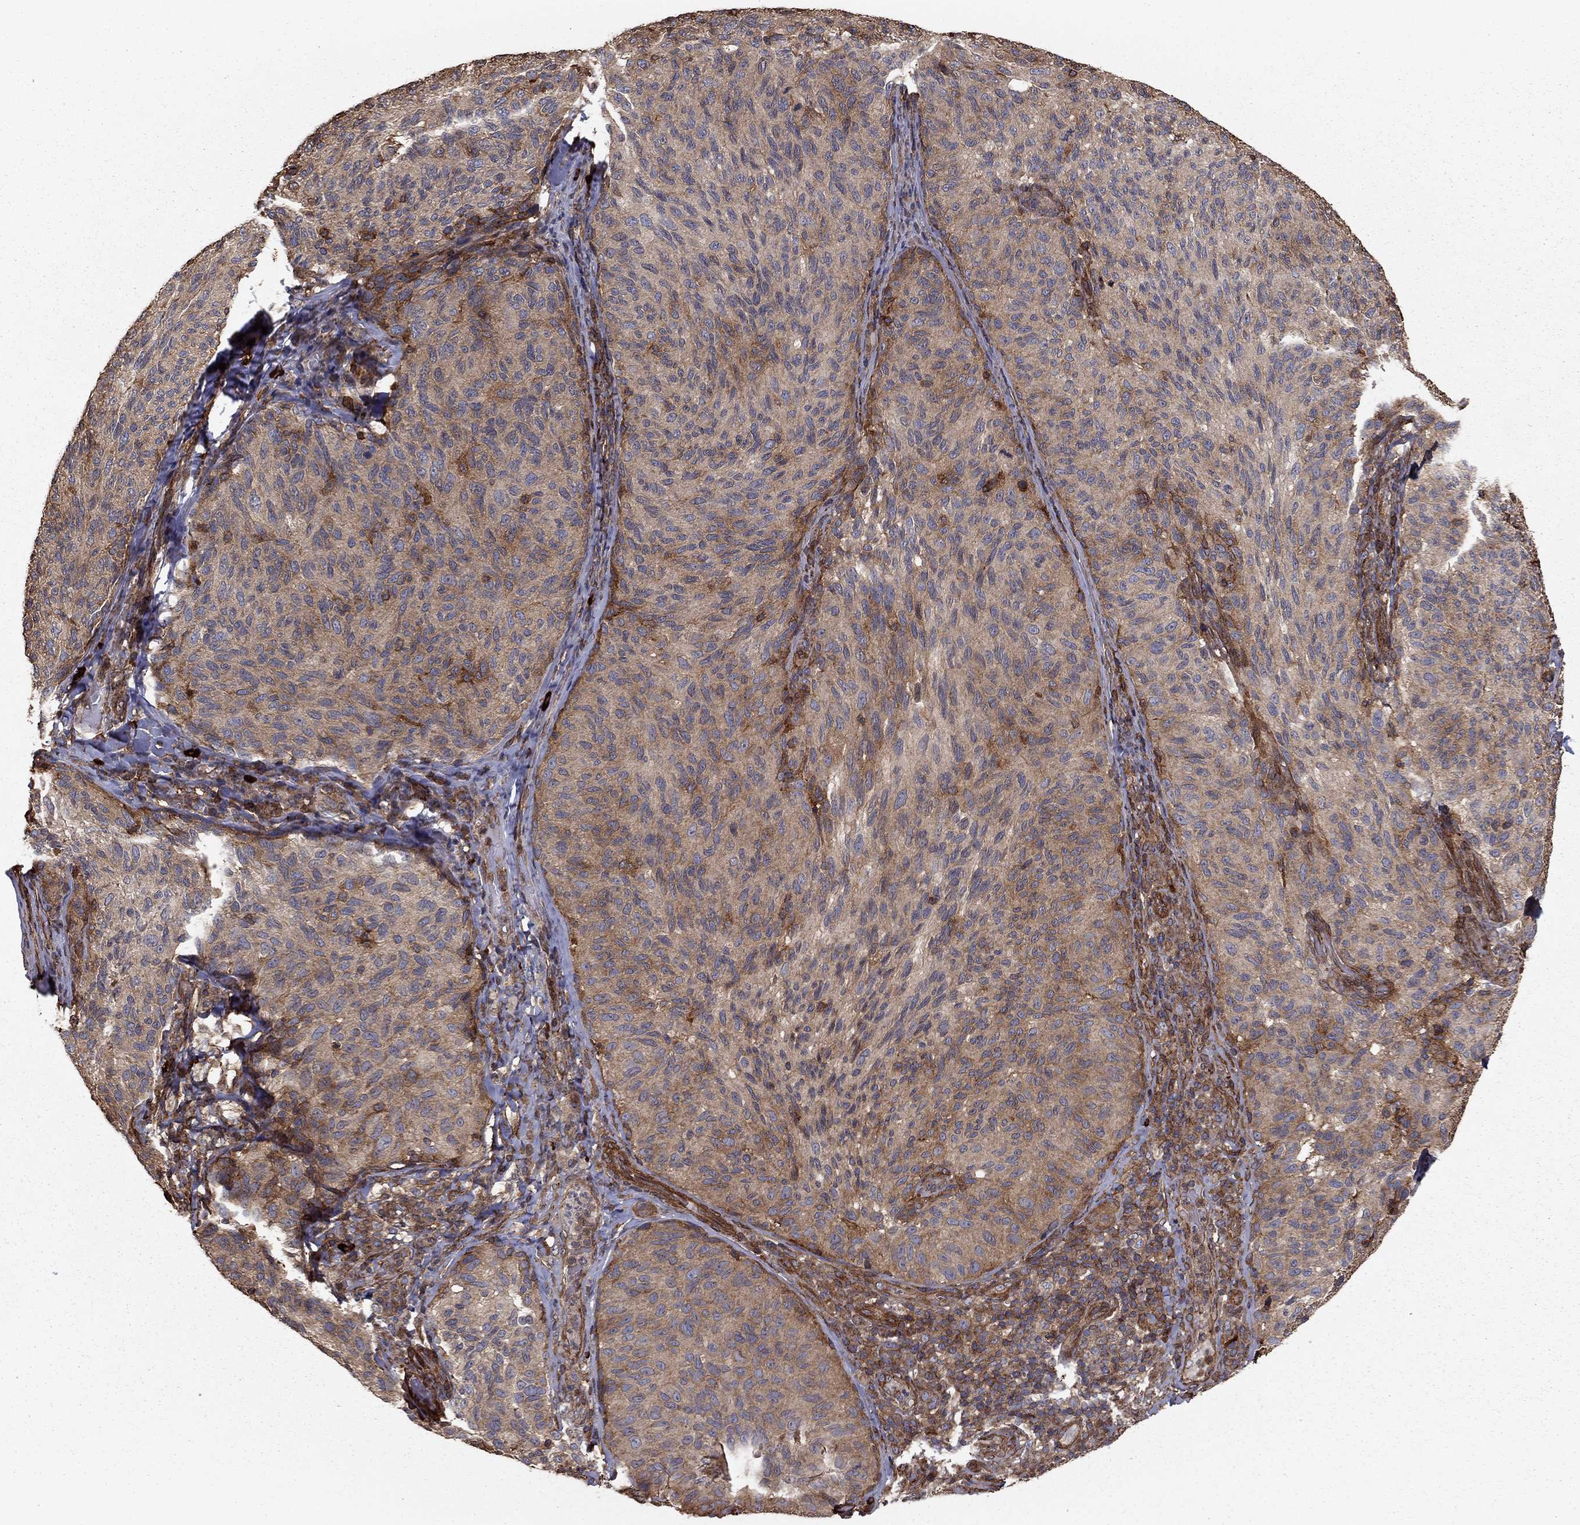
{"staining": {"intensity": "weak", "quantity": "<25%", "location": "cytoplasmic/membranous"}, "tissue": "melanoma", "cell_type": "Tumor cells", "image_type": "cancer", "snomed": [{"axis": "morphology", "description": "Malignant melanoma, NOS"}, {"axis": "topography", "description": "Skin"}], "caption": "Tumor cells show no significant expression in melanoma.", "gene": "HABP4", "patient": {"sex": "female", "age": 73}}